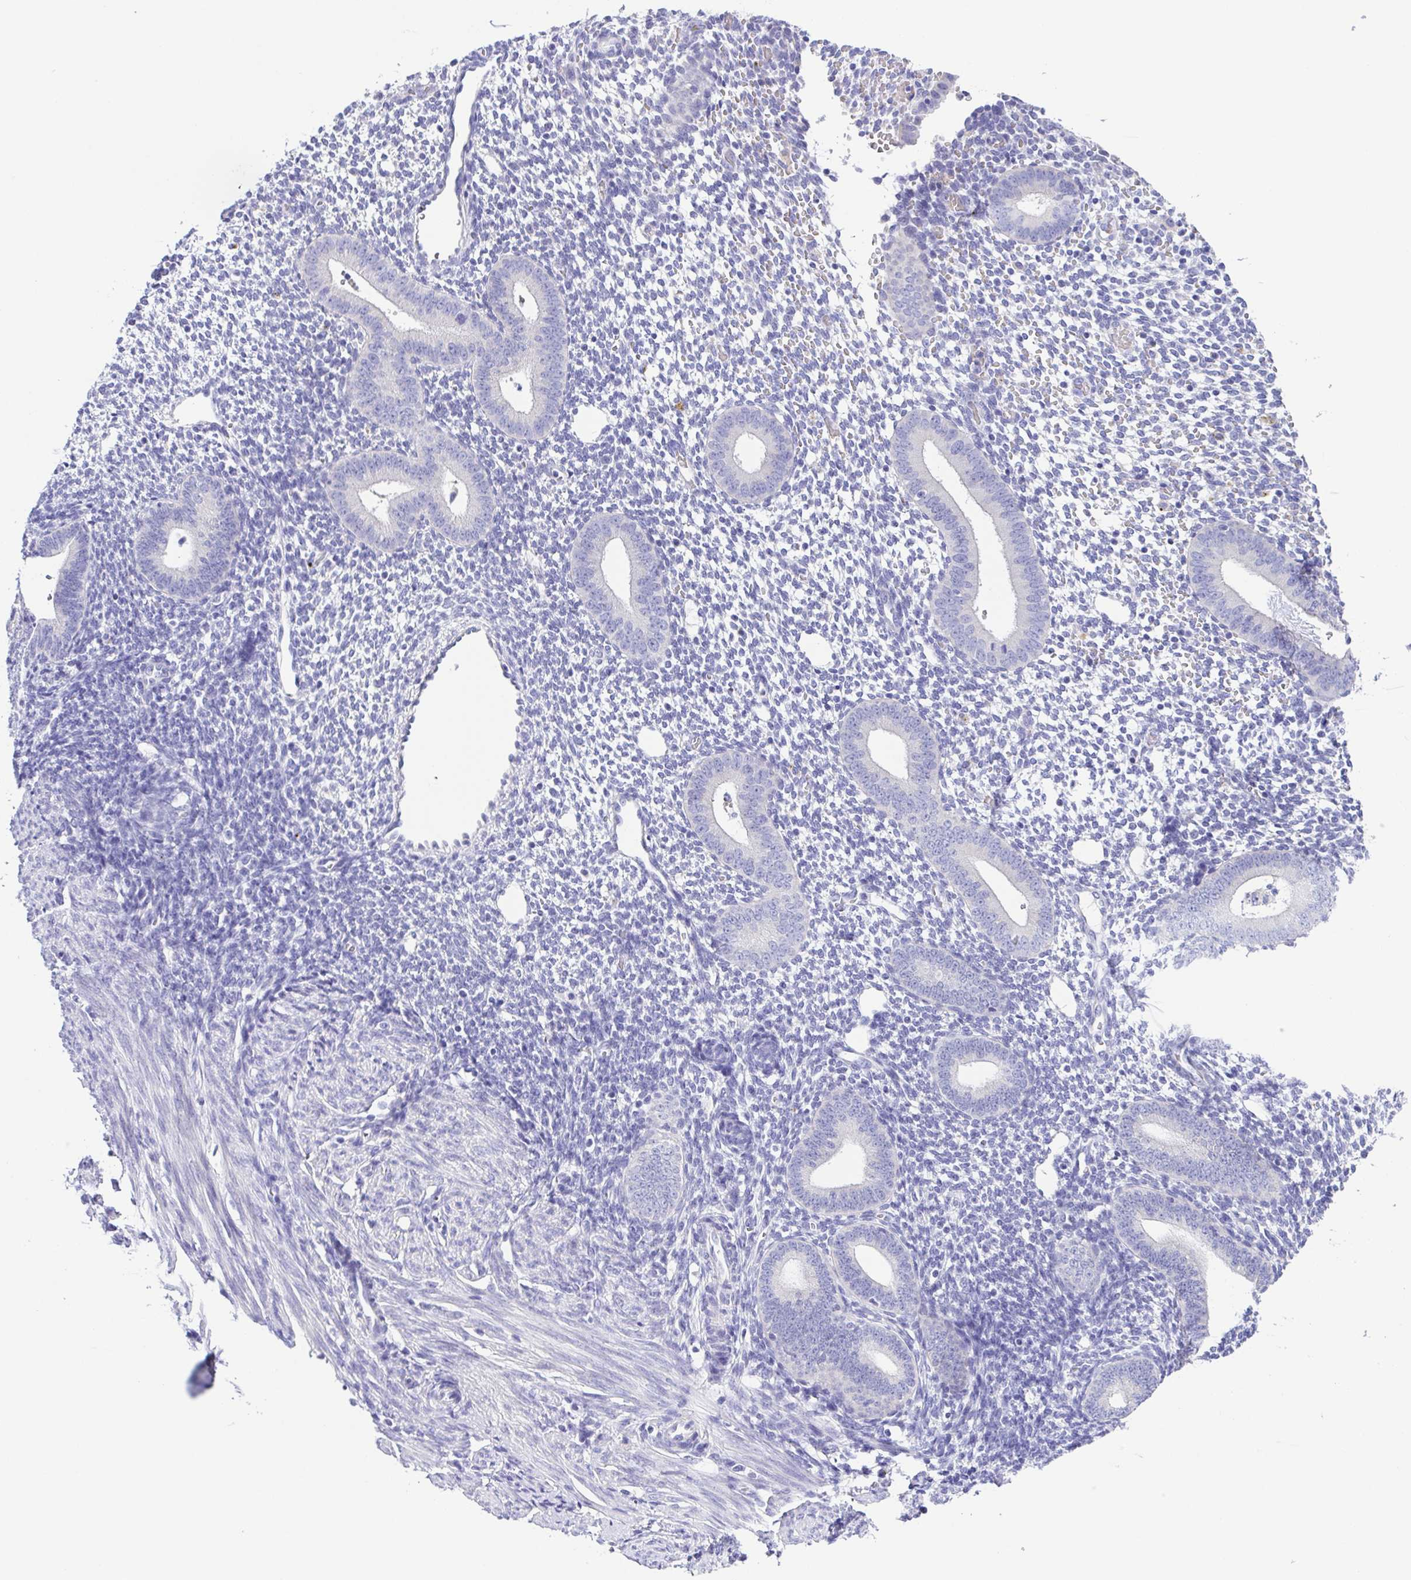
{"staining": {"intensity": "negative", "quantity": "none", "location": "none"}, "tissue": "endometrium", "cell_type": "Cells in endometrial stroma", "image_type": "normal", "snomed": [{"axis": "morphology", "description": "Normal tissue, NOS"}, {"axis": "topography", "description": "Endometrium"}], "caption": "IHC histopathology image of unremarkable endometrium: endometrium stained with DAB (3,3'-diaminobenzidine) reveals no significant protein expression in cells in endometrial stroma. (Immunohistochemistry, brightfield microscopy, high magnification).", "gene": "CD72", "patient": {"sex": "female", "age": 40}}